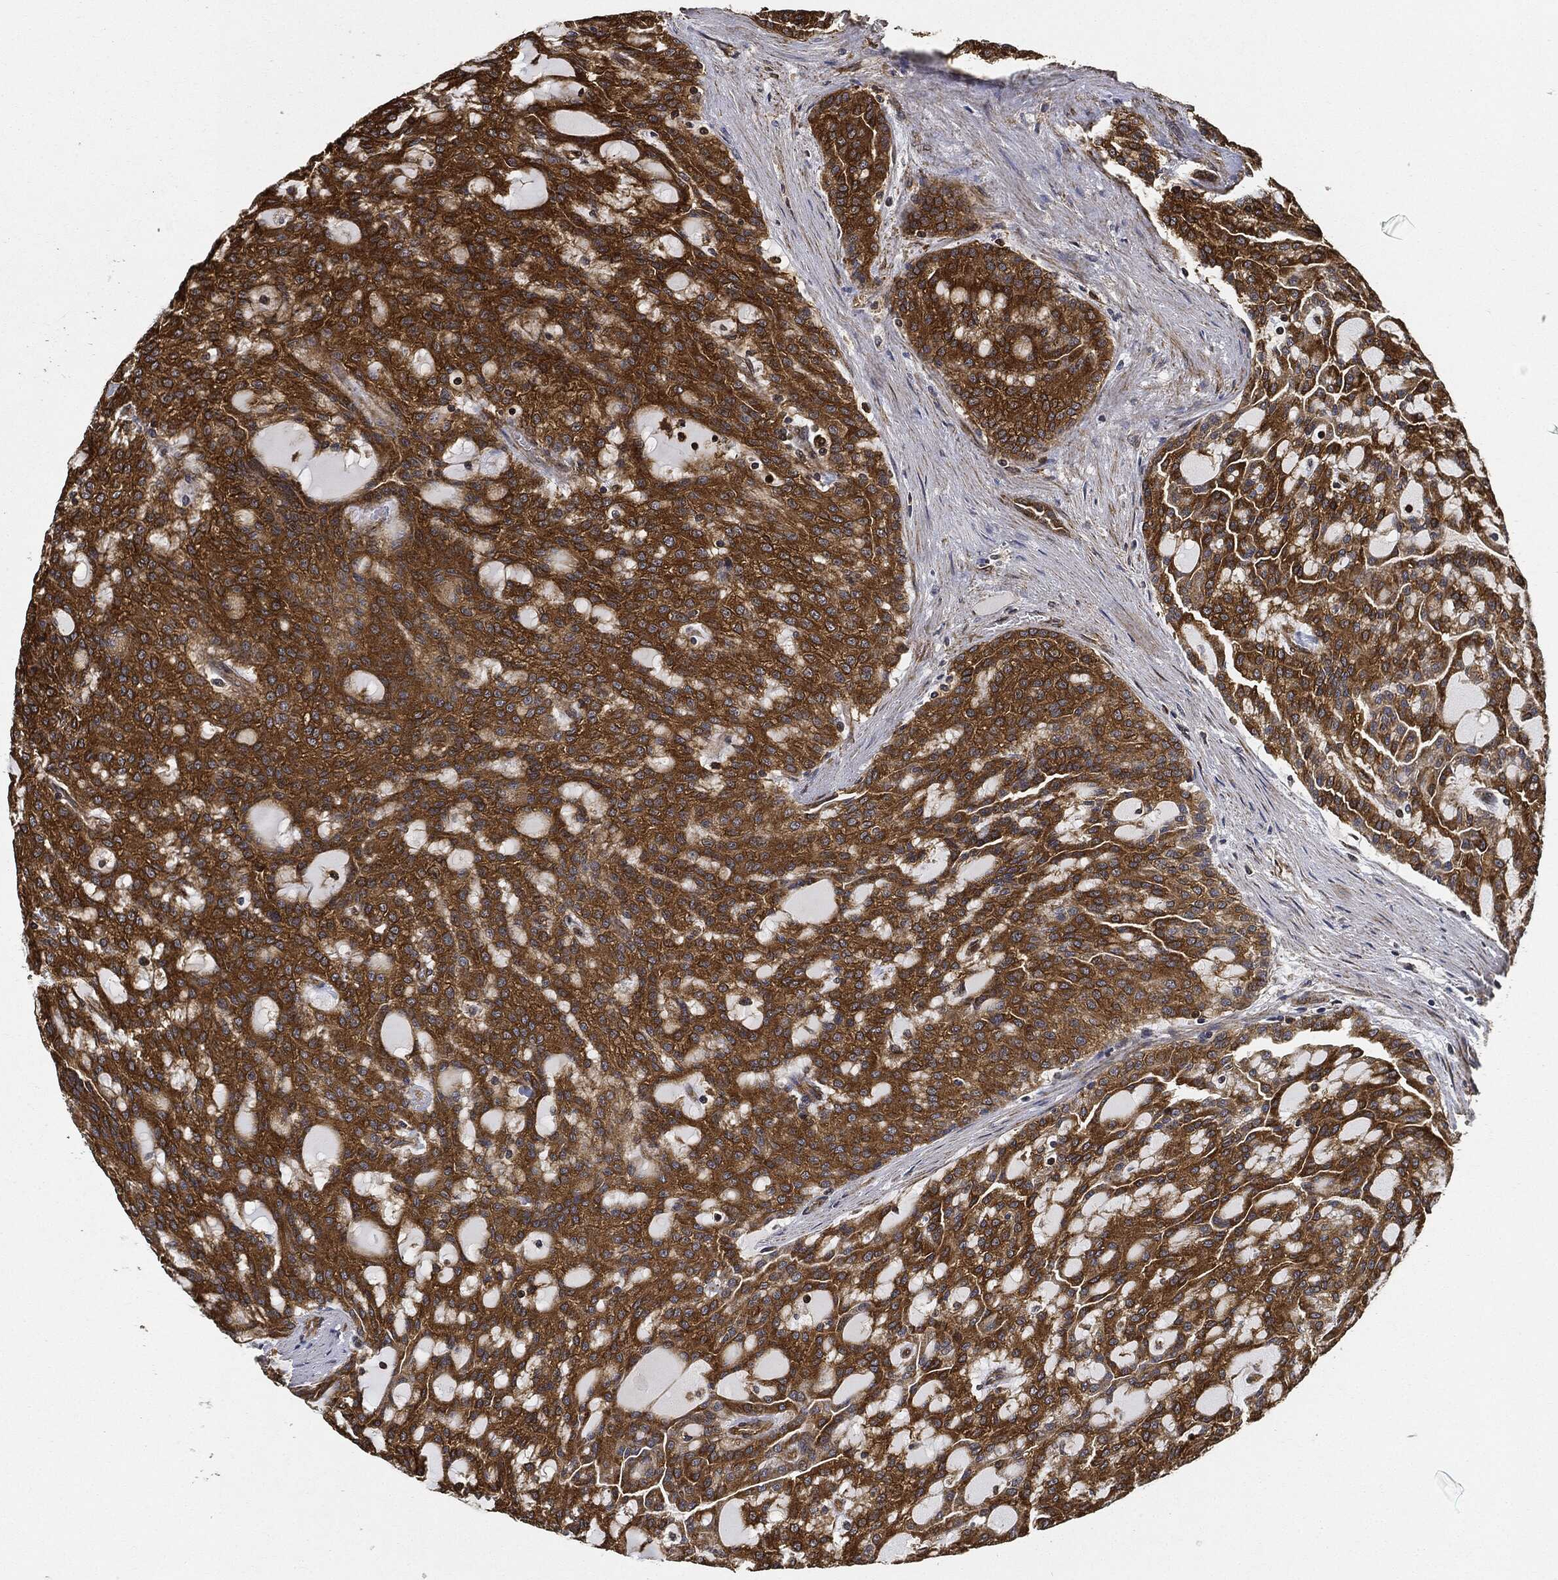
{"staining": {"intensity": "strong", "quantity": ">75%", "location": "cytoplasmic/membranous"}, "tissue": "renal cancer", "cell_type": "Tumor cells", "image_type": "cancer", "snomed": [{"axis": "morphology", "description": "Adenocarcinoma, NOS"}, {"axis": "topography", "description": "Kidney"}], "caption": "There is high levels of strong cytoplasmic/membranous positivity in tumor cells of renal adenocarcinoma, as demonstrated by immunohistochemical staining (brown color).", "gene": "CEP290", "patient": {"sex": "male", "age": 63}}